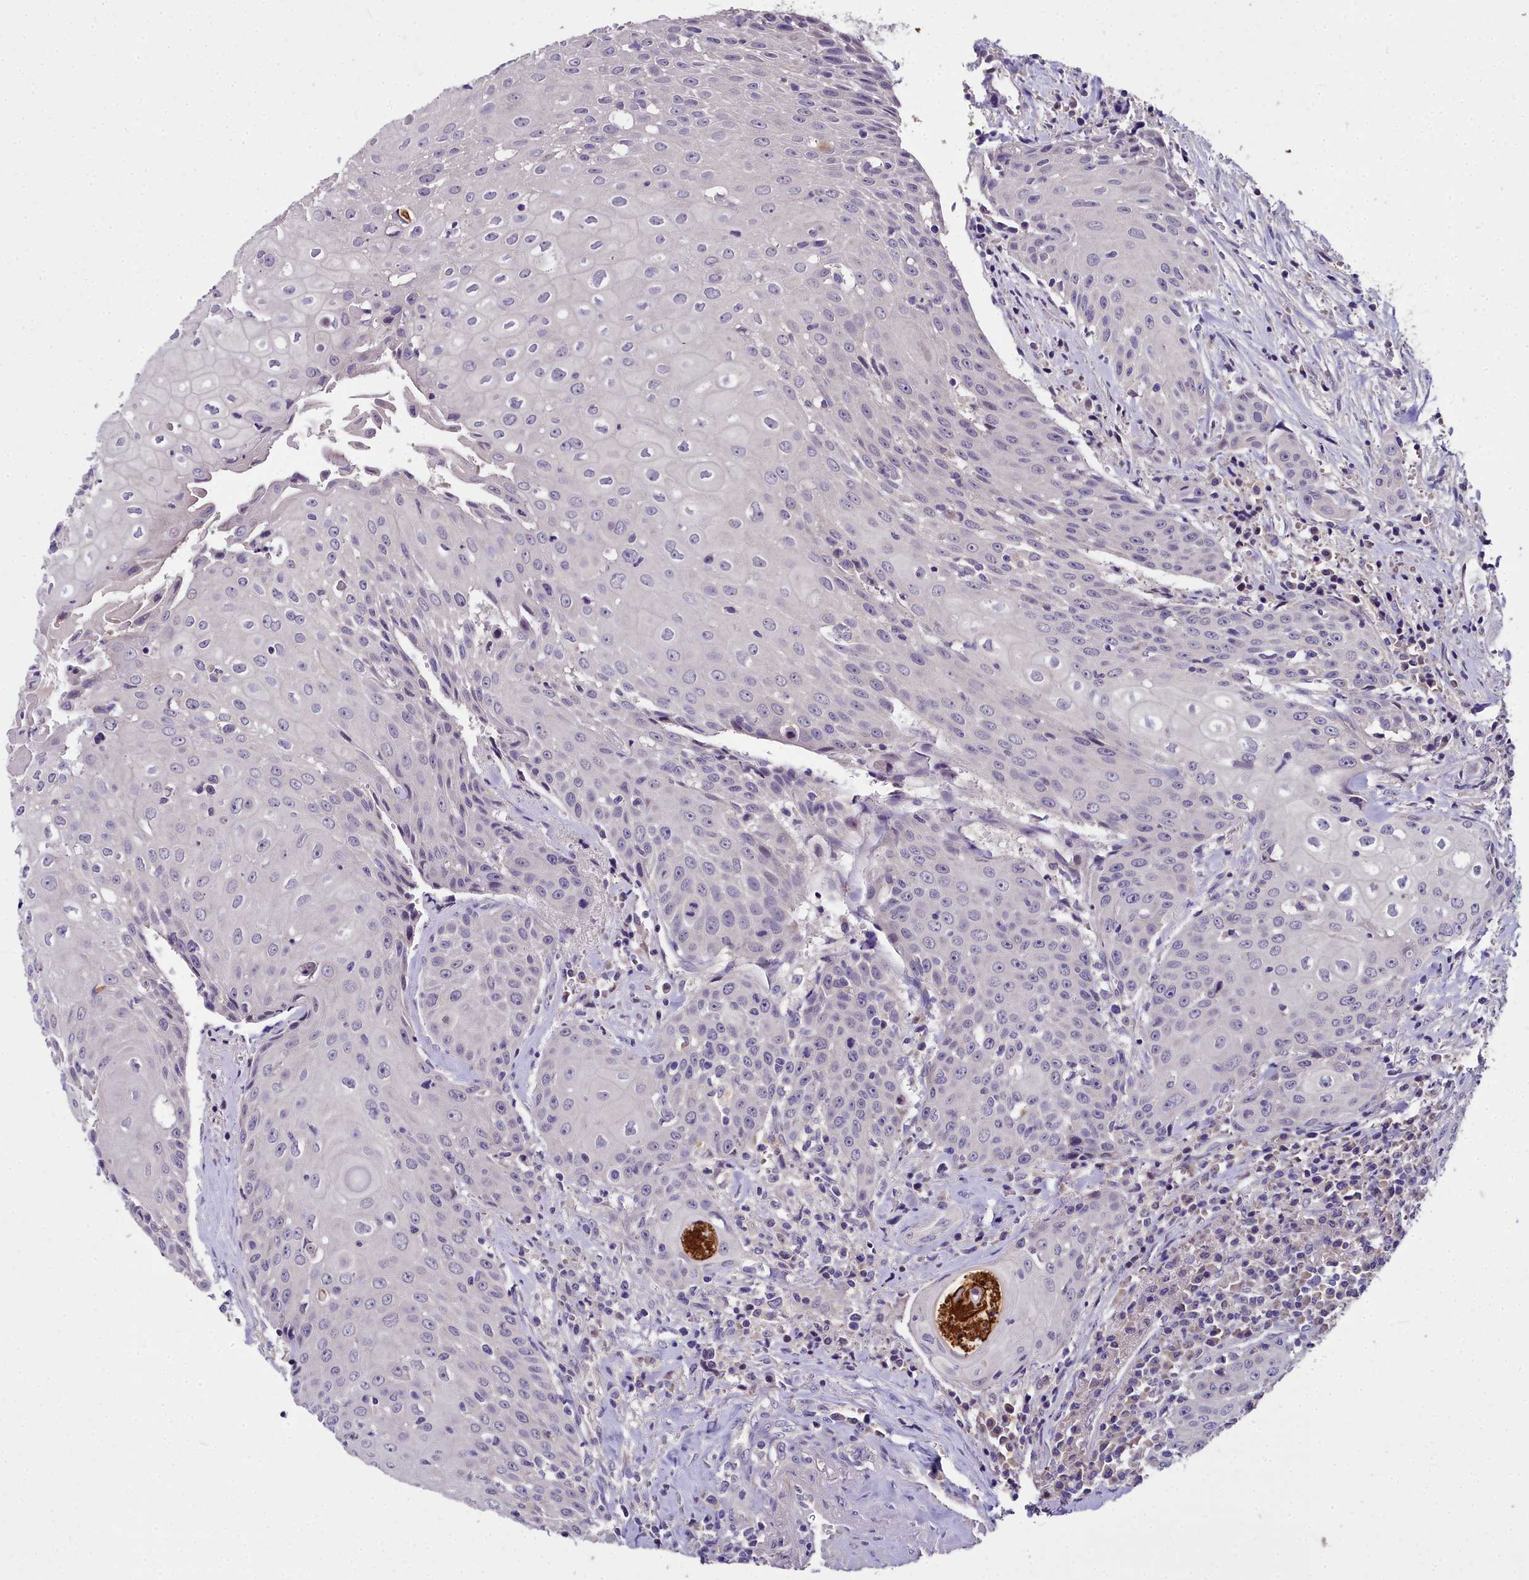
{"staining": {"intensity": "negative", "quantity": "none", "location": "none"}, "tissue": "head and neck cancer", "cell_type": "Tumor cells", "image_type": "cancer", "snomed": [{"axis": "morphology", "description": "Squamous cell carcinoma, NOS"}, {"axis": "topography", "description": "Oral tissue"}, {"axis": "topography", "description": "Head-Neck"}], "caption": "Immunohistochemistry of human head and neck squamous cell carcinoma demonstrates no staining in tumor cells. (Stains: DAB (3,3'-diaminobenzidine) immunohistochemistry with hematoxylin counter stain, Microscopy: brightfield microscopy at high magnification).", "gene": "NT5M", "patient": {"sex": "female", "age": 82}}